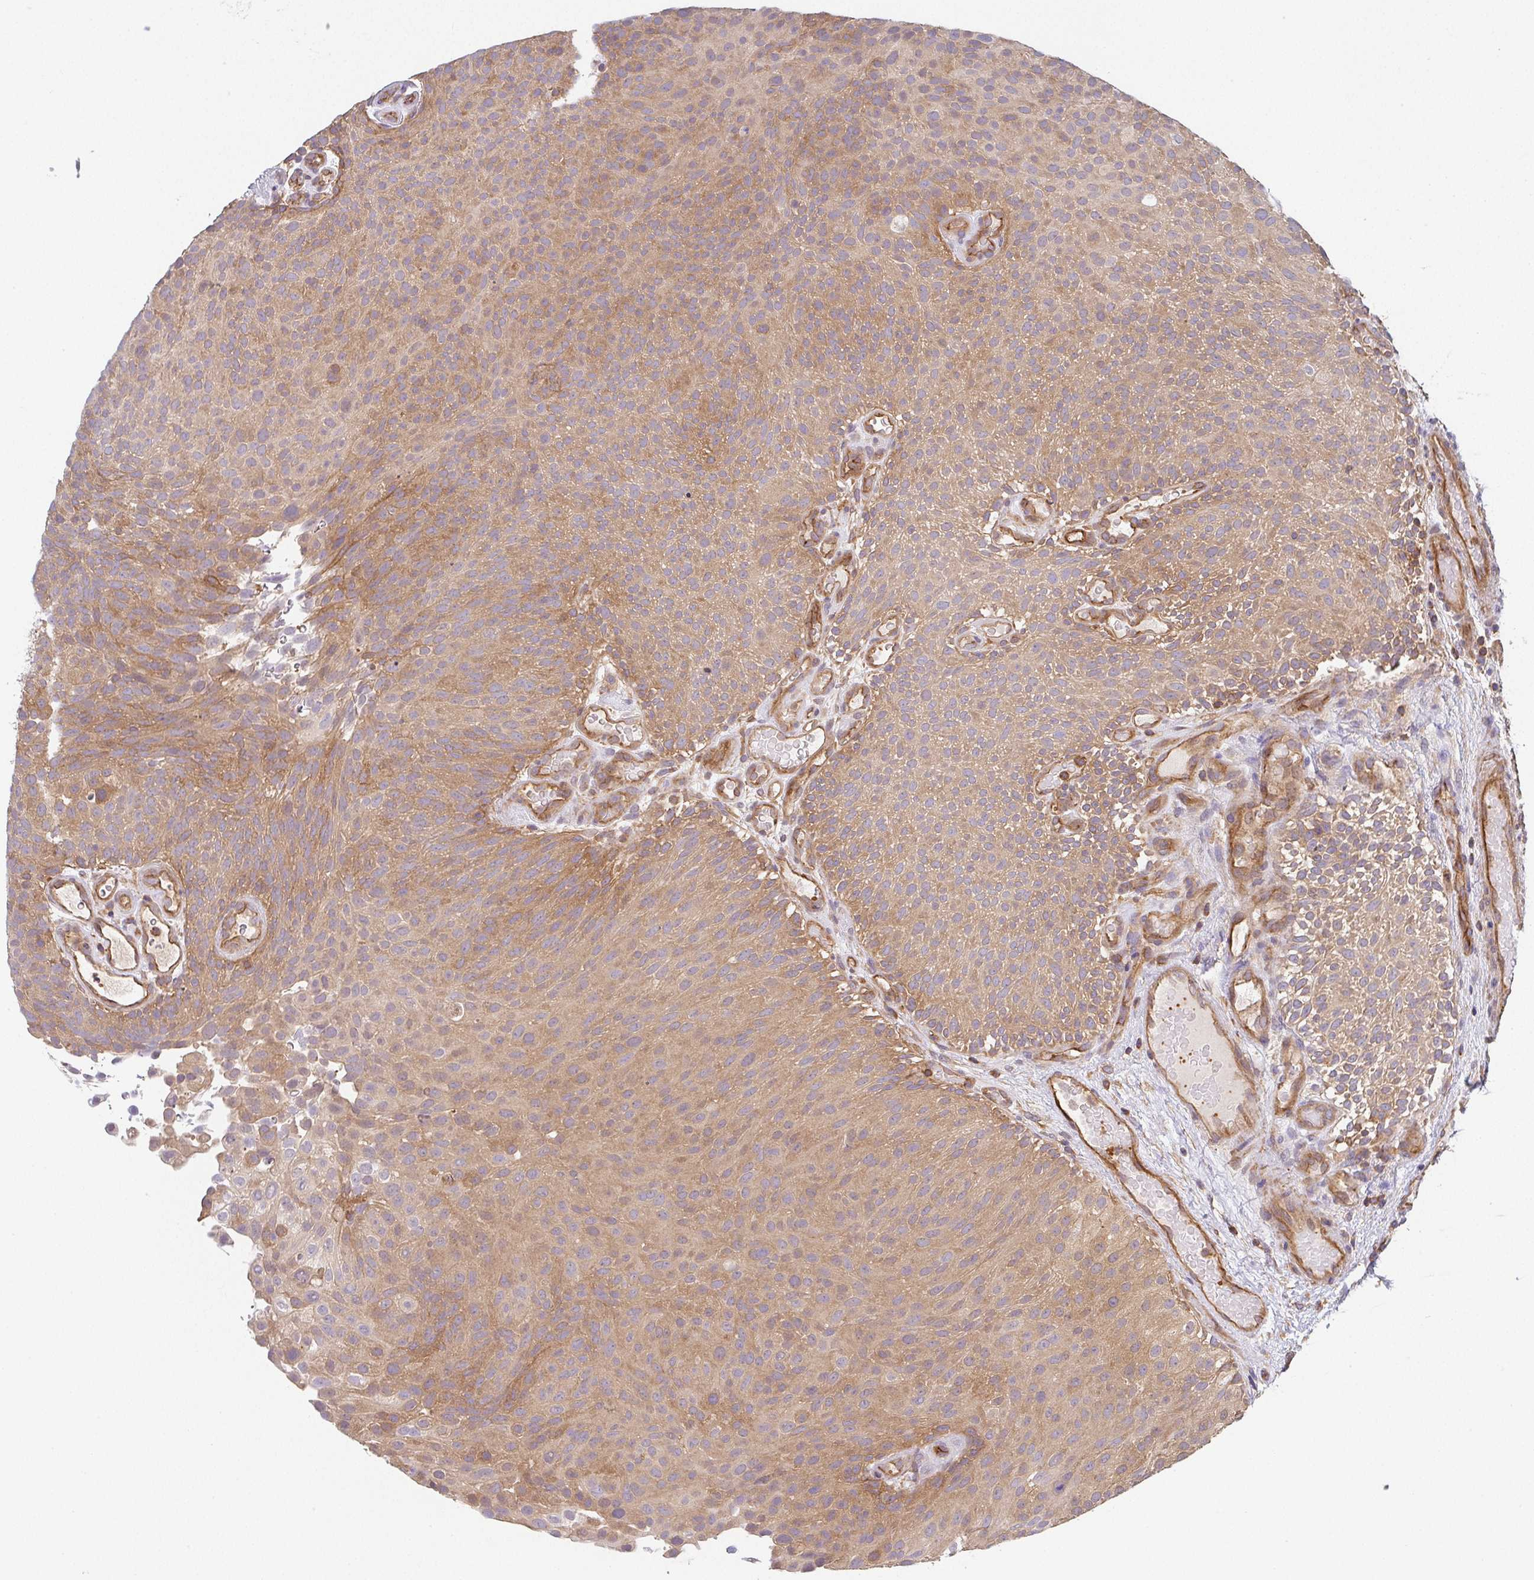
{"staining": {"intensity": "moderate", "quantity": ">75%", "location": "cytoplasmic/membranous"}, "tissue": "urothelial cancer", "cell_type": "Tumor cells", "image_type": "cancer", "snomed": [{"axis": "morphology", "description": "Urothelial carcinoma, Low grade"}, {"axis": "topography", "description": "Urinary bladder"}], "caption": "Protein analysis of urothelial cancer tissue reveals moderate cytoplasmic/membranous expression in about >75% of tumor cells. (DAB (3,3'-diaminobenzidine) IHC, brown staining for protein, blue staining for nuclei).", "gene": "TMEM229A", "patient": {"sex": "male", "age": 78}}